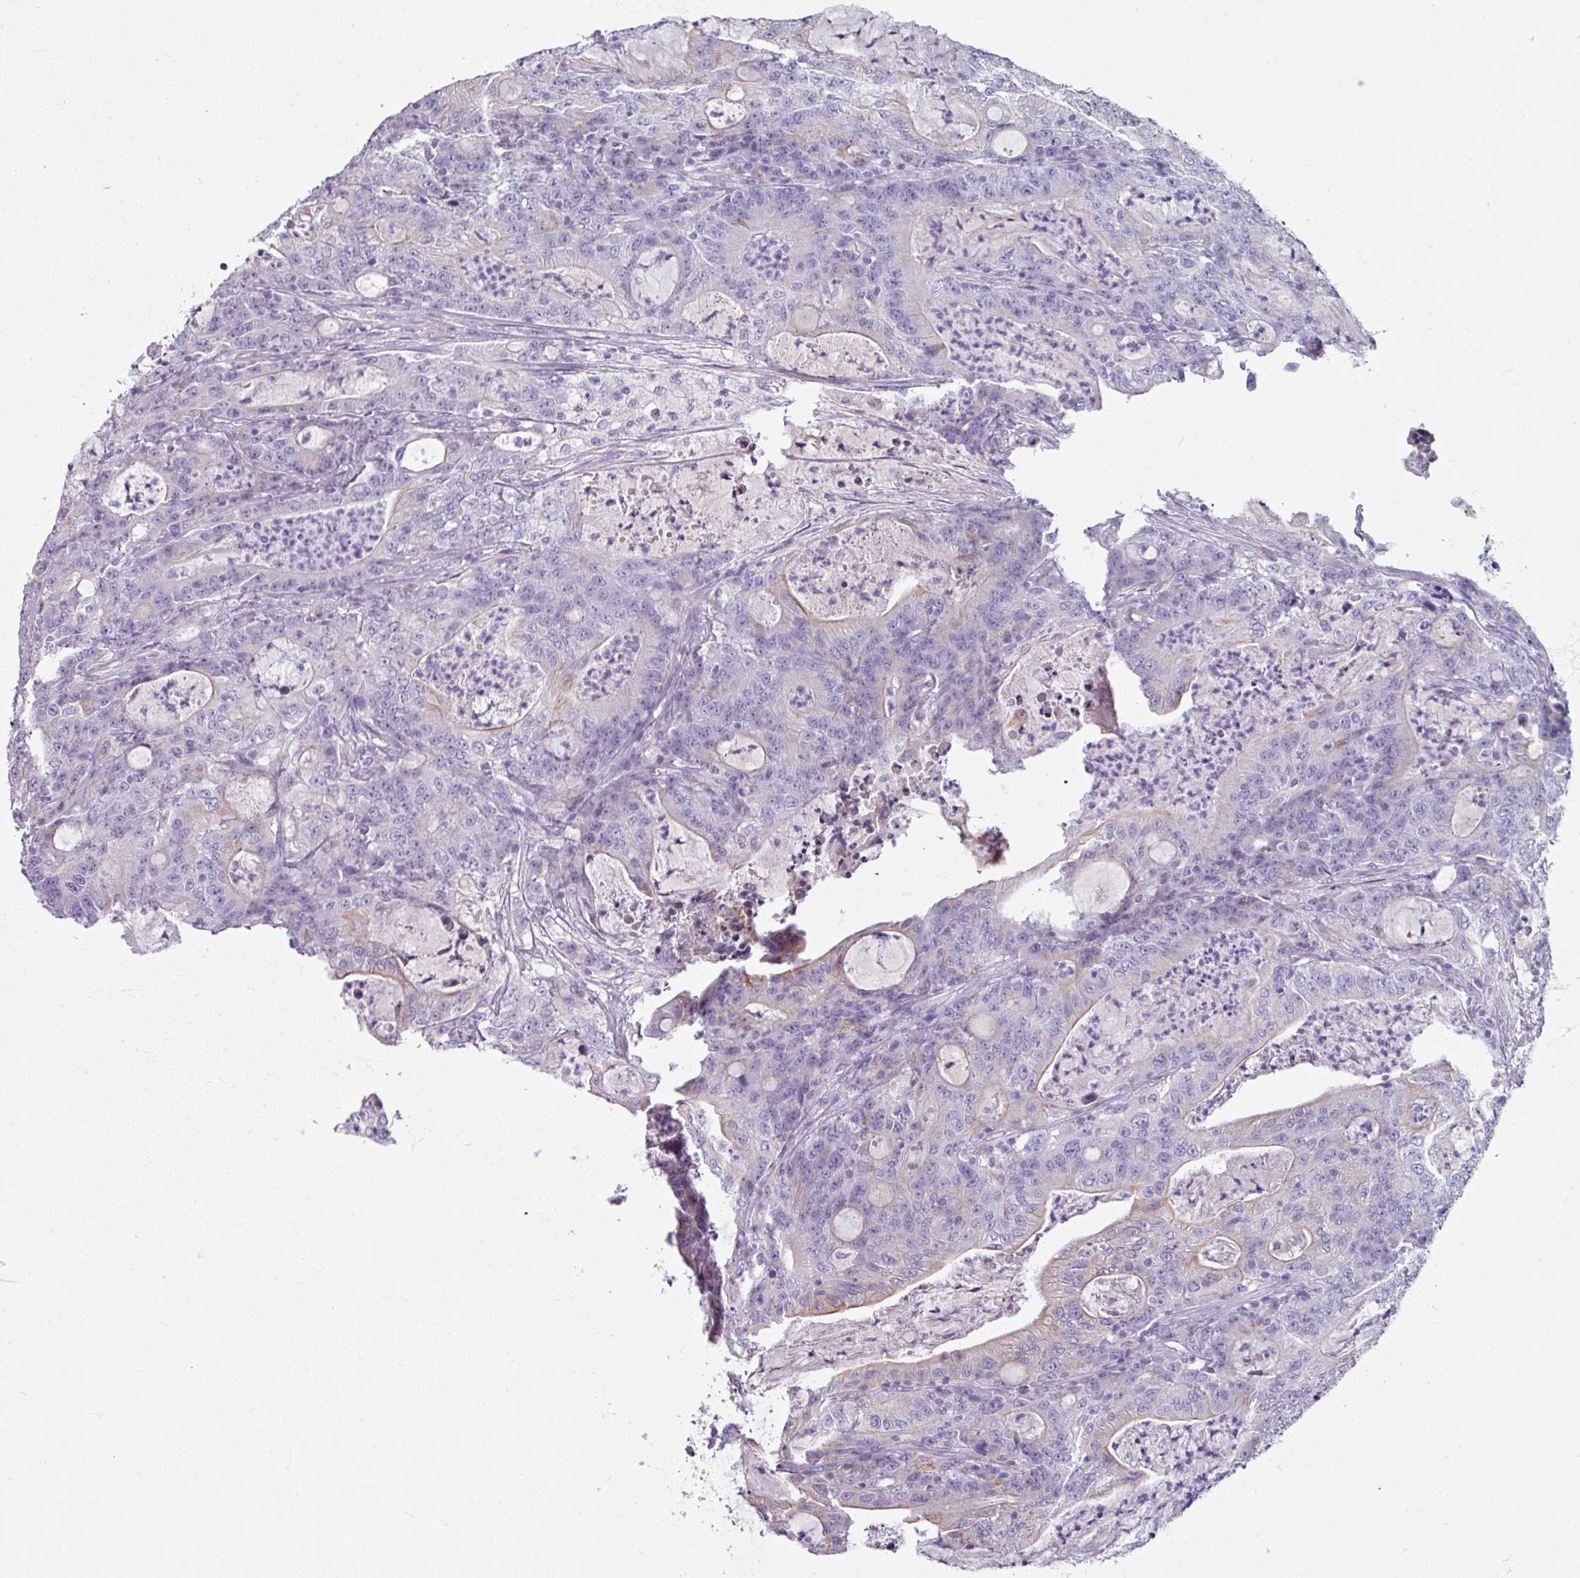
{"staining": {"intensity": "weak", "quantity": "<25%", "location": "cytoplasmic/membranous"}, "tissue": "colorectal cancer", "cell_type": "Tumor cells", "image_type": "cancer", "snomed": [{"axis": "morphology", "description": "Adenocarcinoma, NOS"}, {"axis": "topography", "description": "Colon"}], "caption": "Tumor cells are negative for brown protein staining in colorectal cancer (adenocarcinoma). (Brightfield microscopy of DAB (3,3'-diaminobenzidine) IHC at high magnification).", "gene": "SPESP1", "patient": {"sex": "male", "age": 83}}